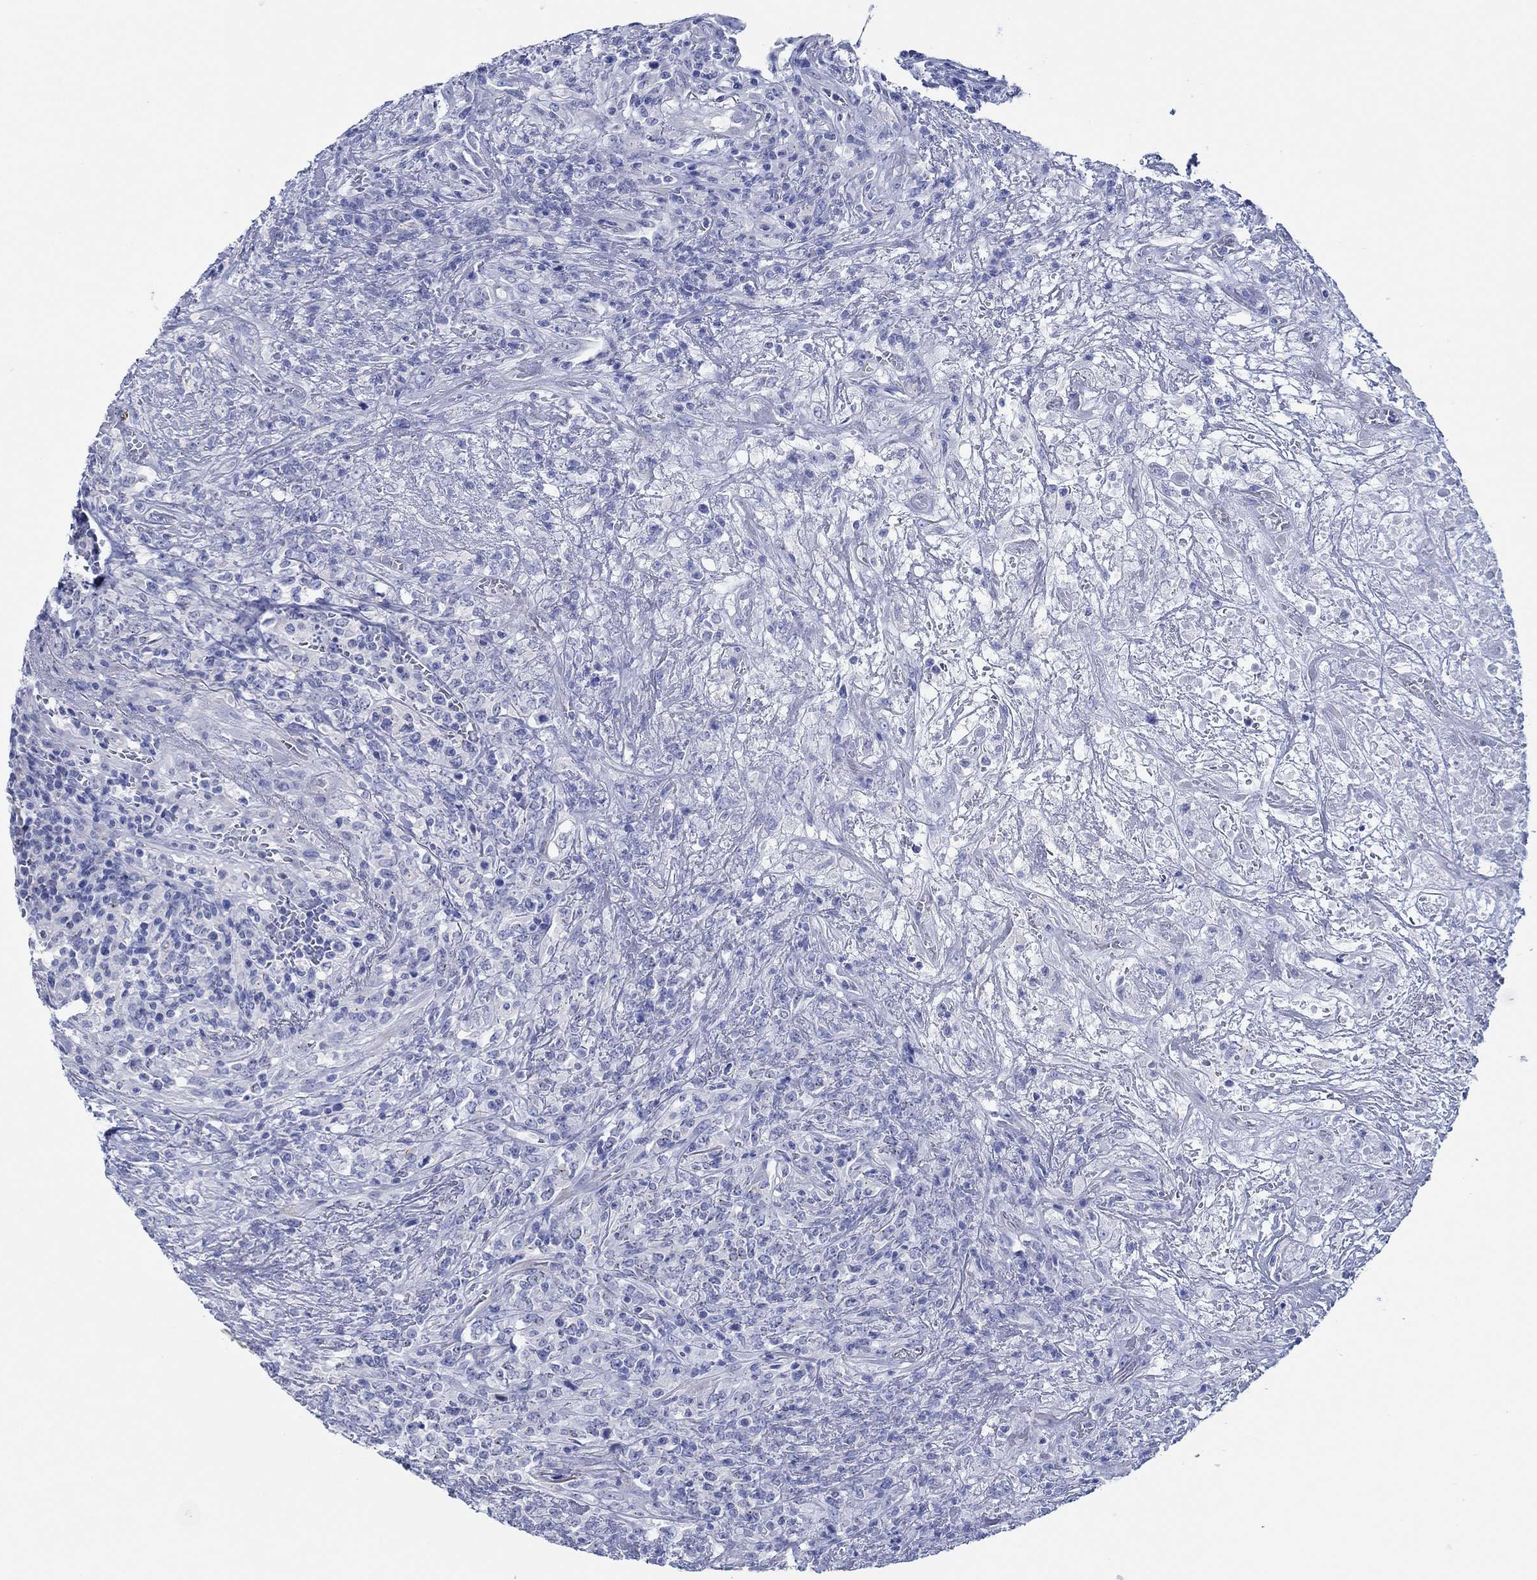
{"staining": {"intensity": "negative", "quantity": "none", "location": "none"}, "tissue": "lymphoma", "cell_type": "Tumor cells", "image_type": "cancer", "snomed": [{"axis": "morphology", "description": "Malignant lymphoma, non-Hodgkin's type, High grade"}, {"axis": "topography", "description": "Lung"}], "caption": "Immunohistochemistry (IHC) photomicrograph of neoplastic tissue: human lymphoma stained with DAB demonstrates no significant protein expression in tumor cells.", "gene": "IGFBP6", "patient": {"sex": "male", "age": 79}}